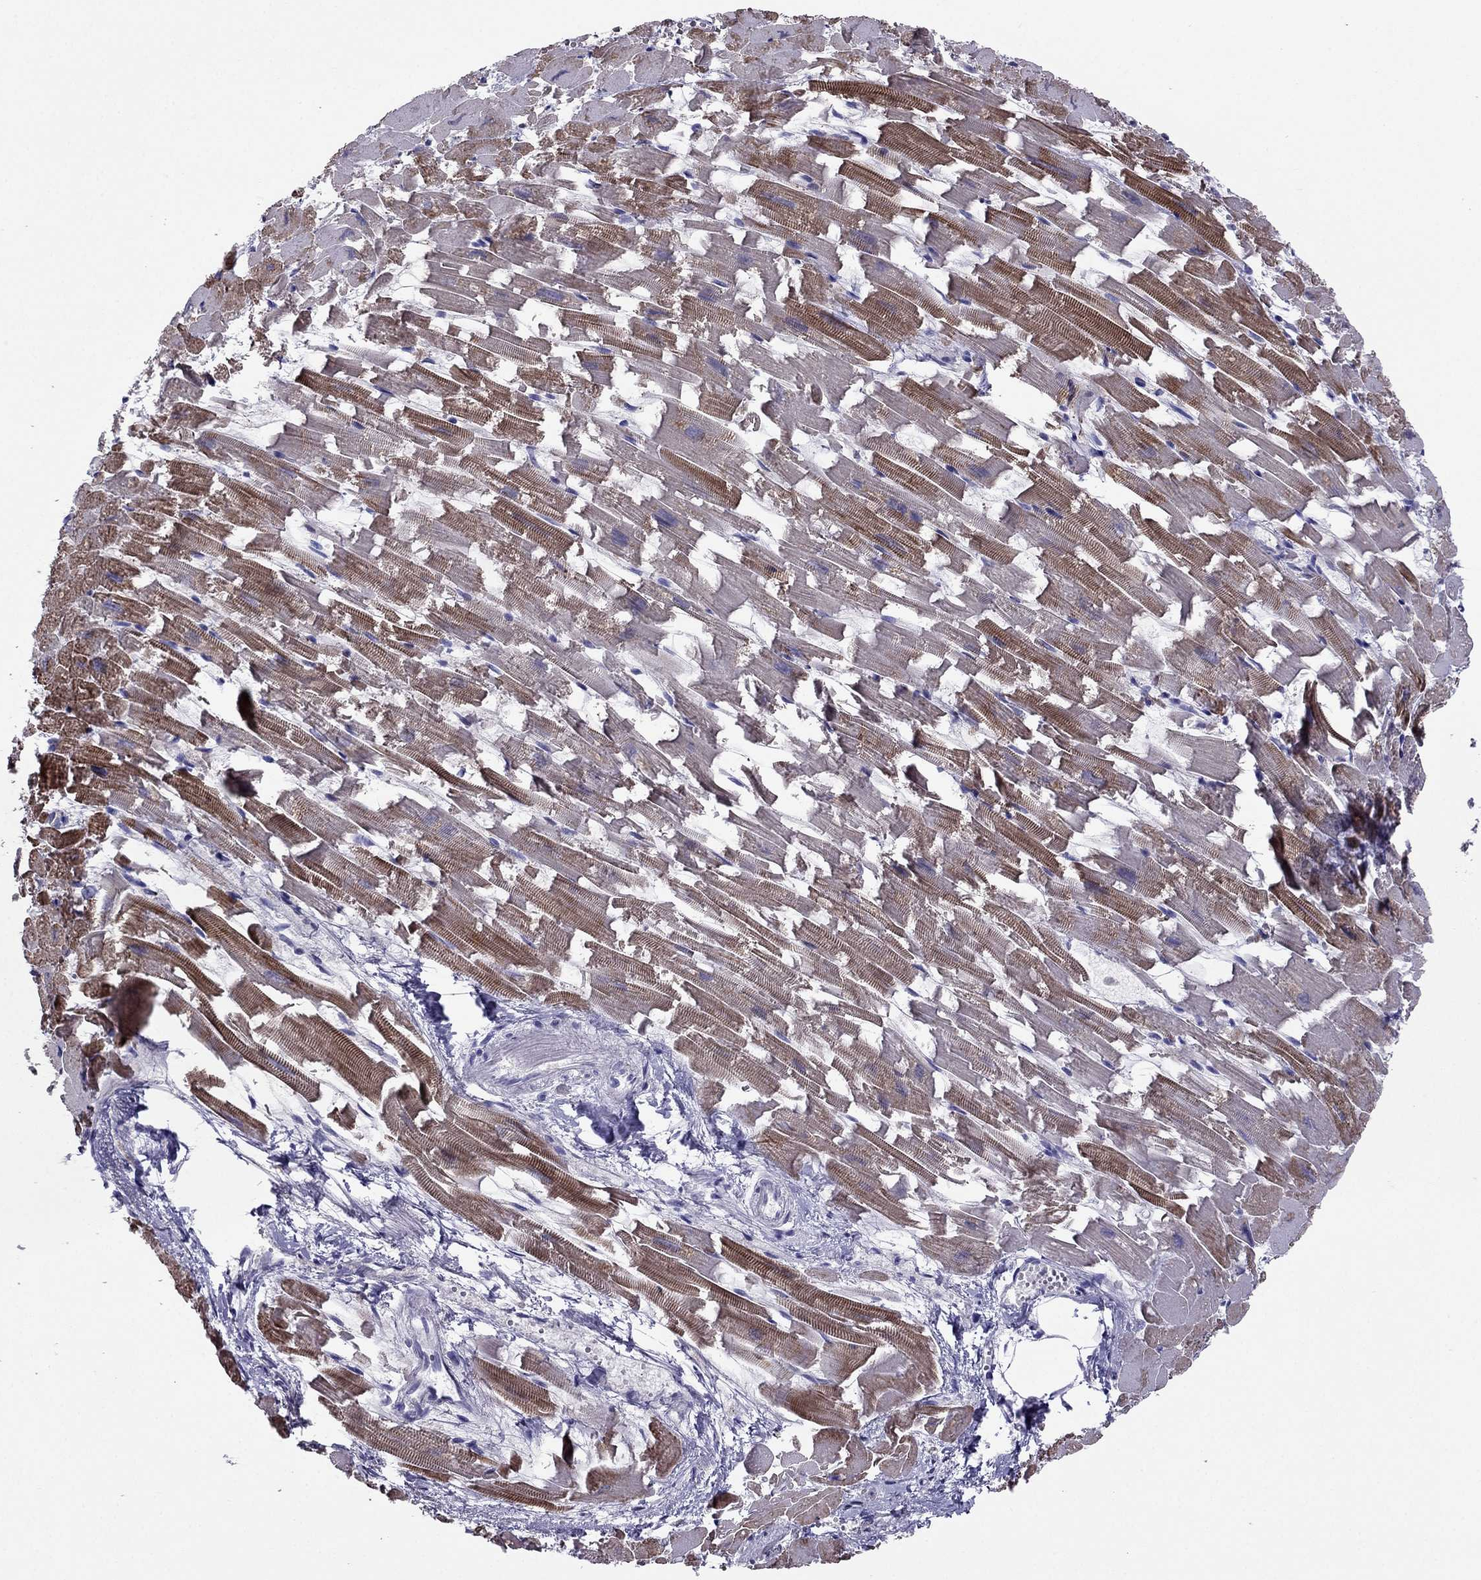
{"staining": {"intensity": "strong", "quantity": "25%-75%", "location": "cytoplasmic/membranous"}, "tissue": "heart muscle", "cell_type": "Cardiomyocytes", "image_type": "normal", "snomed": [{"axis": "morphology", "description": "Normal tissue, NOS"}, {"axis": "topography", "description": "Heart"}], "caption": "Protein staining of normal heart muscle shows strong cytoplasmic/membranous expression in about 25%-75% of cardiomyocytes.", "gene": "TBC1D21", "patient": {"sex": "female", "age": 64}}